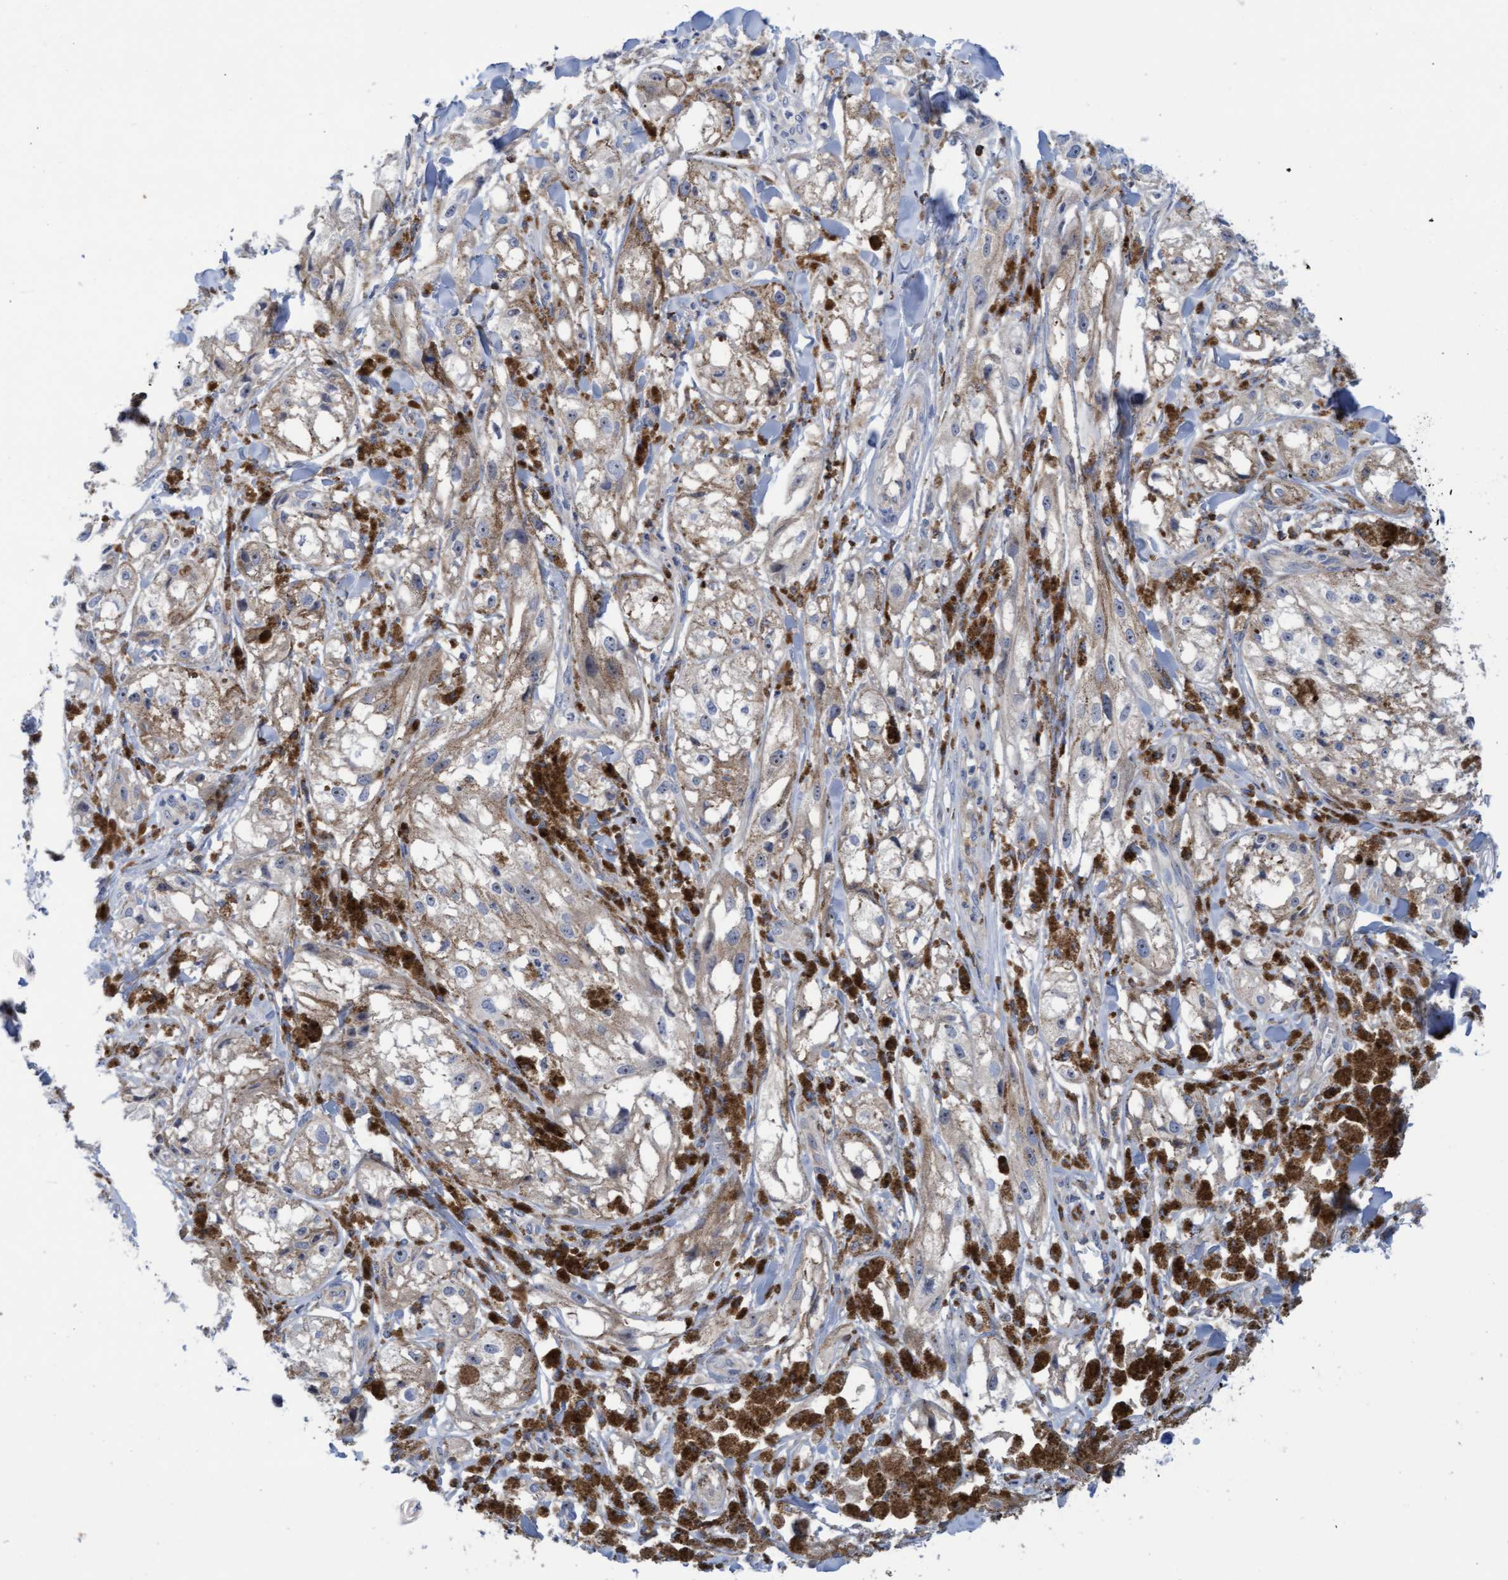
{"staining": {"intensity": "negative", "quantity": "none", "location": "none"}, "tissue": "melanoma", "cell_type": "Tumor cells", "image_type": "cancer", "snomed": [{"axis": "morphology", "description": "Malignant melanoma, NOS"}, {"axis": "topography", "description": "Skin"}], "caption": "This is a histopathology image of immunohistochemistry (IHC) staining of malignant melanoma, which shows no positivity in tumor cells.", "gene": "FNBP1", "patient": {"sex": "male", "age": 88}}